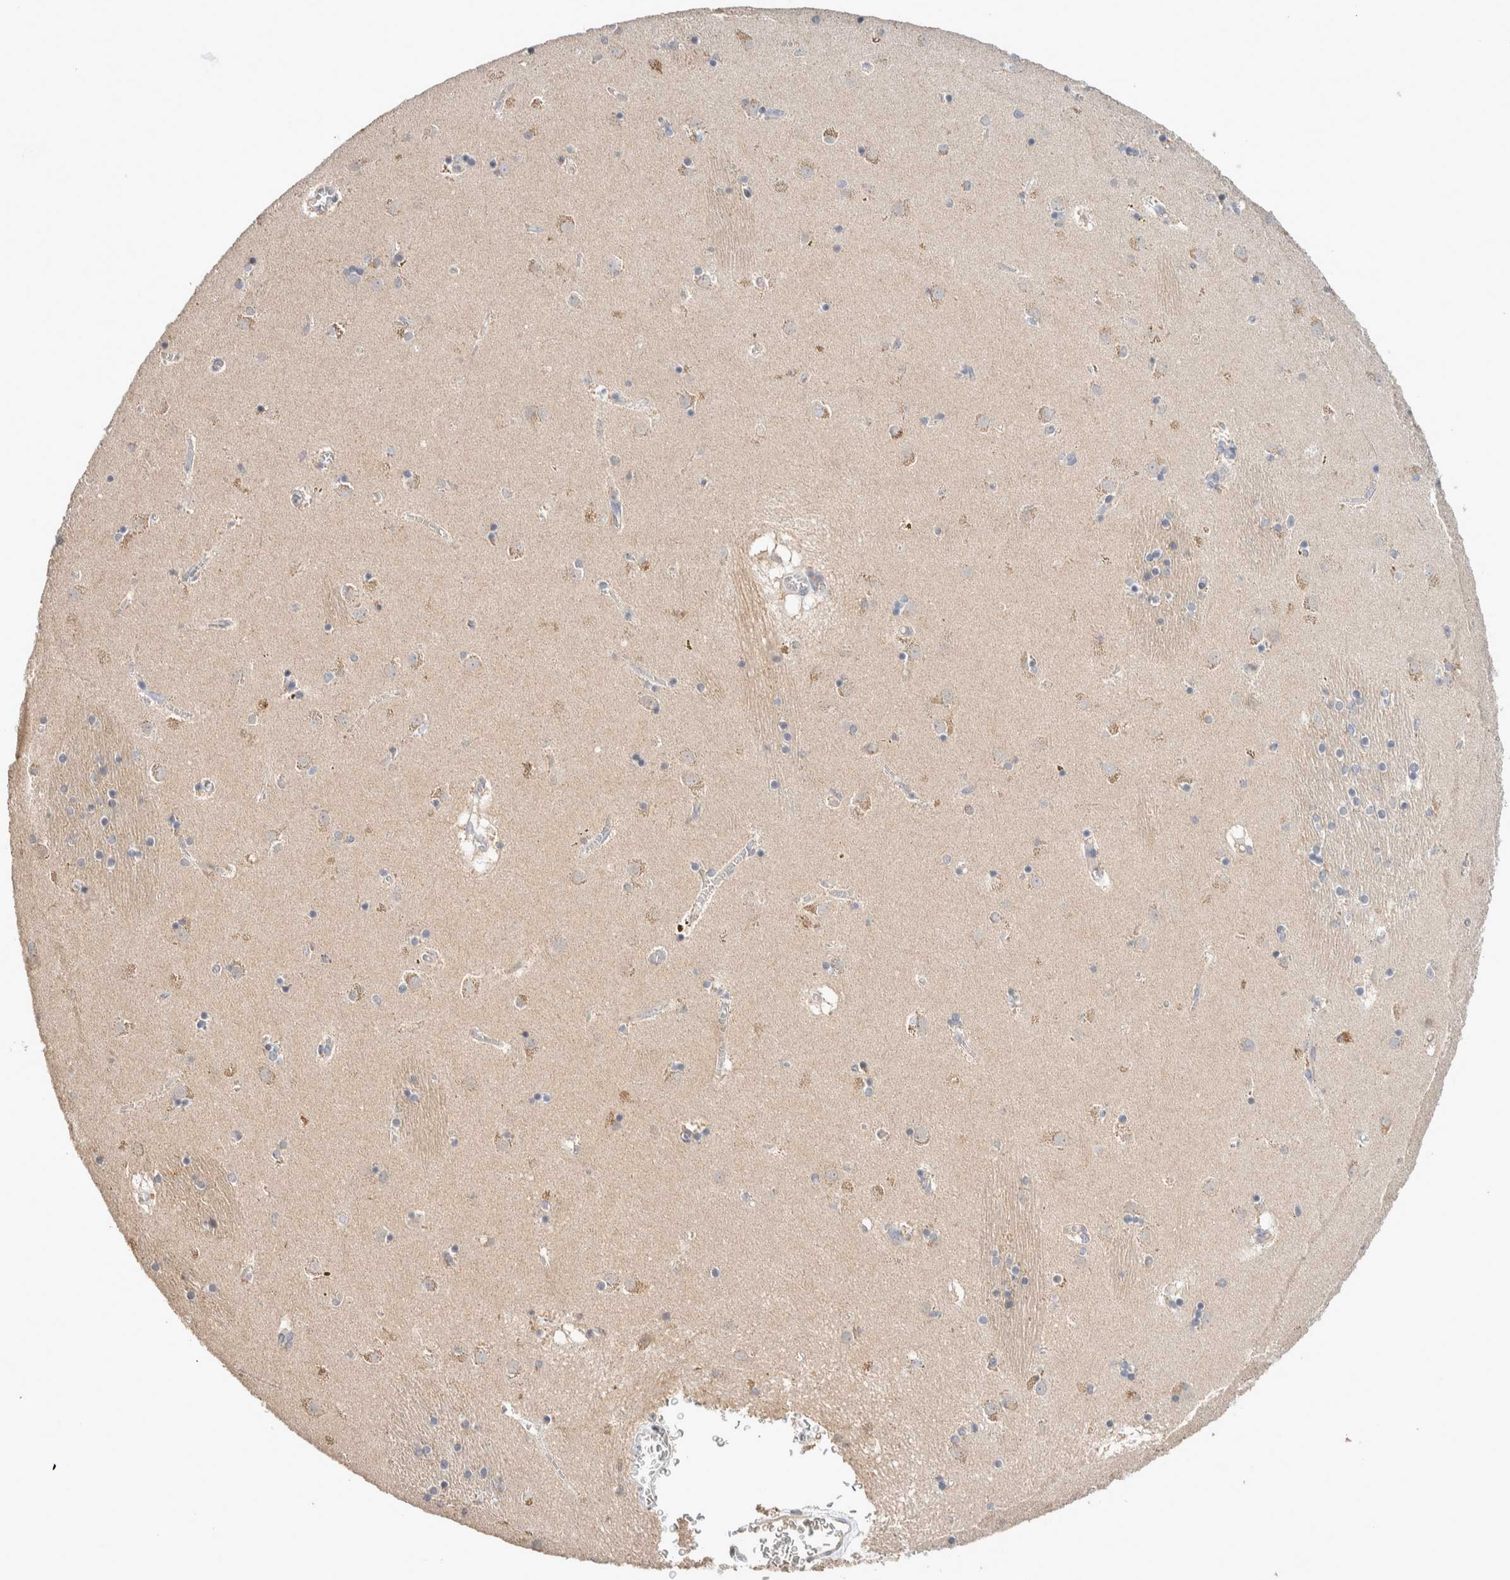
{"staining": {"intensity": "weak", "quantity": "<25%", "location": "cytoplasmic/membranous"}, "tissue": "caudate", "cell_type": "Glial cells", "image_type": "normal", "snomed": [{"axis": "morphology", "description": "Normal tissue, NOS"}, {"axis": "topography", "description": "Lateral ventricle wall"}], "caption": "There is no significant expression in glial cells of caudate. (Immunohistochemistry (ihc), brightfield microscopy, high magnification).", "gene": "CRAT", "patient": {"sex": "male", "age": 70}}